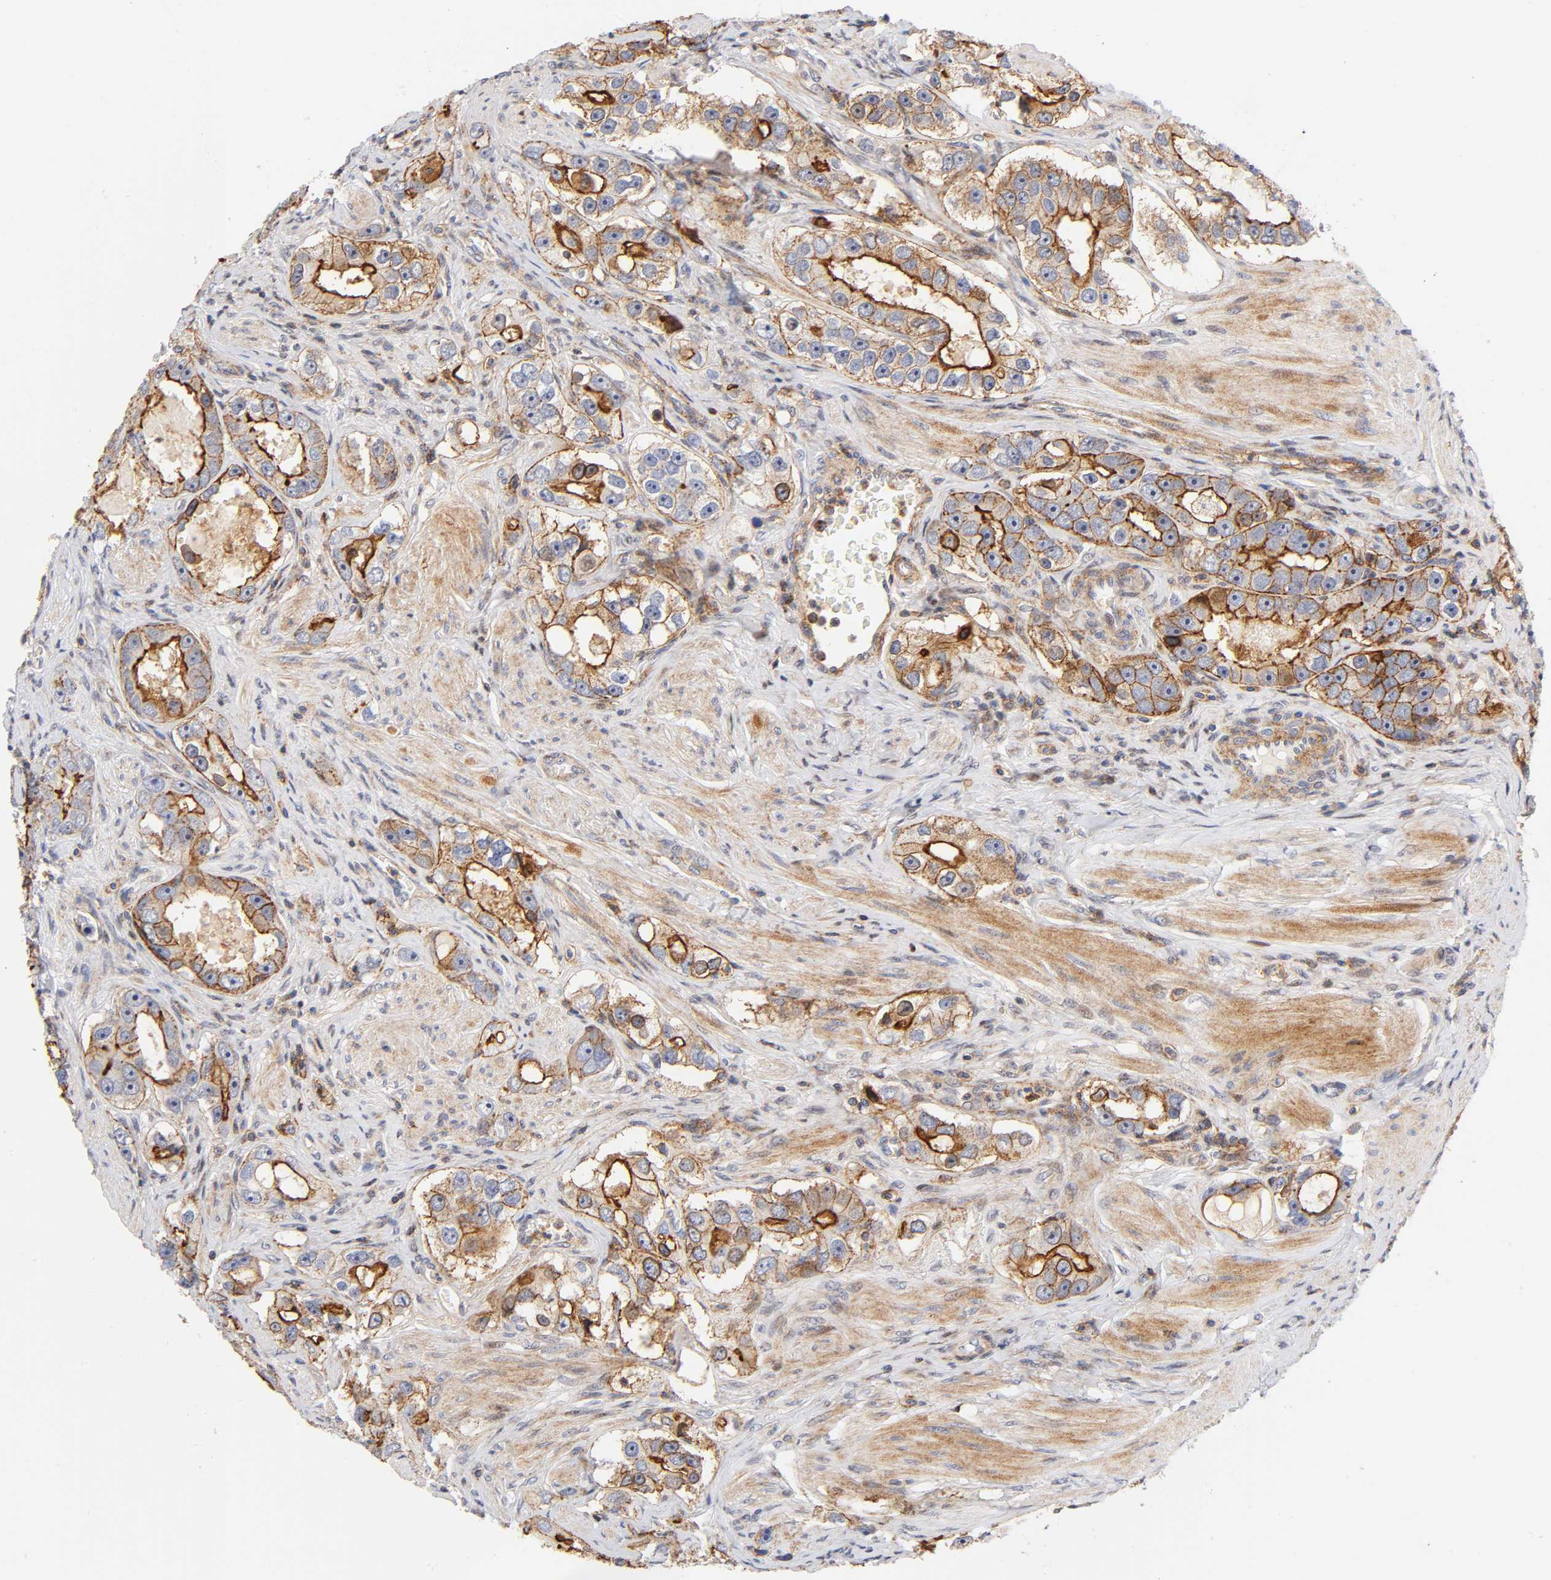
{"staining": {"intensity": "moderate", "quantity": ">75%", "location": "cytoplasmic/membranous"}, "tissue": "prostate cancer", "cell_type": "Tumor cells", "image_type": "cancer", "snomed": [{"axis": "morphology", "description": "Adenocarcinoma, High grade"}, {"axis": "topography", "description": "Prostate"}], "caption": "Prostate high-grade adenocarcinoma stained with DAB (3,3'-diaminobenzidine) immunohistochemistry exhibits medium levels of moderate cytoplasmic/membranous positivity in approximately >75% of tumor cells. (Stains: DAB (3,3'-diaminobenzidine) in brown, nuclei in blue, Microscopy: brightfield microscopy at high magnification).", "gene": "ANXA7", "patient": {"sex": "male", "age": 63}}